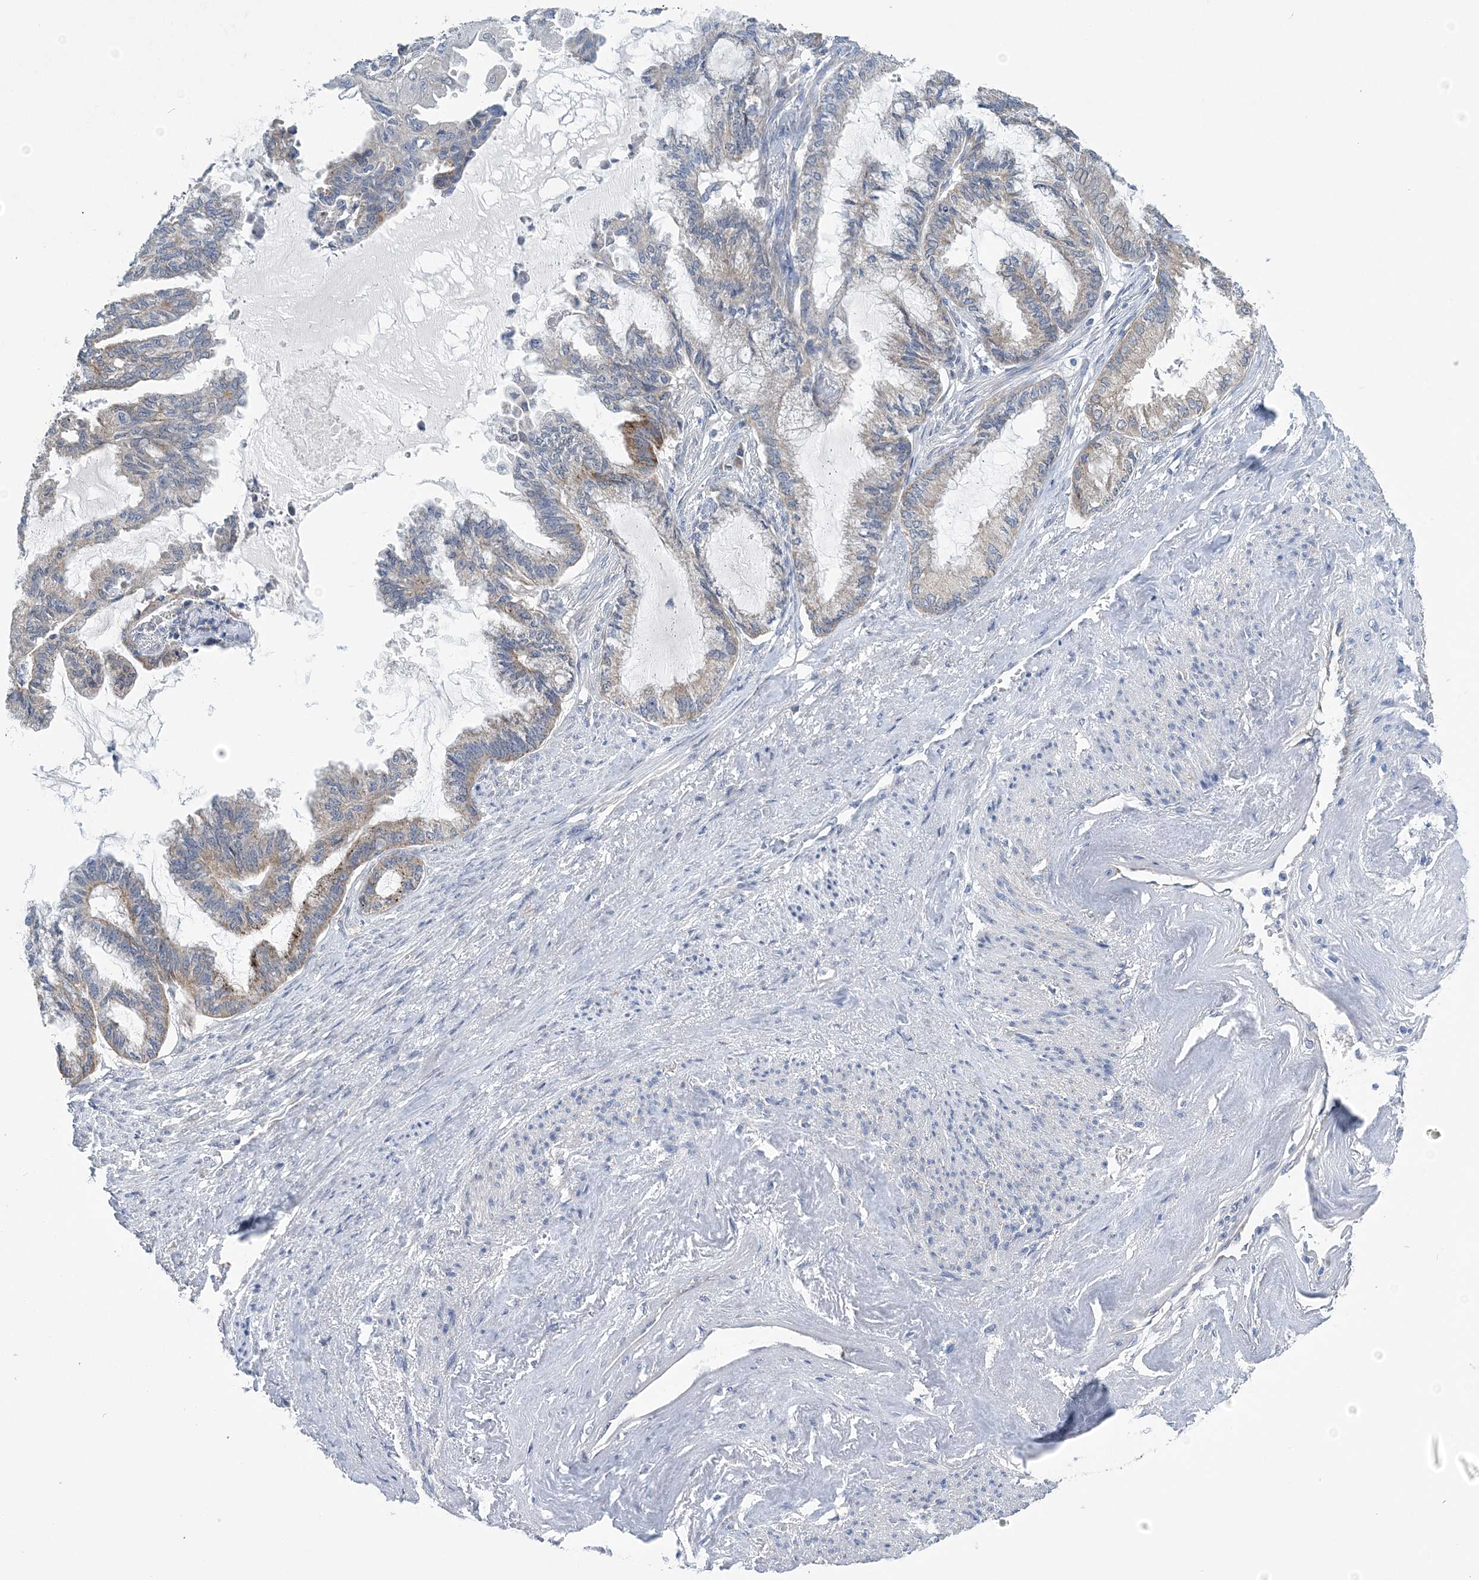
{"staining": {"intensity": "moderate", "quantity": "<25%", "location": "cytoplasmic/membranous"}, "tissue": "endometrial cancer", "cell_type": "Tumor cells", "image_type": "cancer", "snomed": [{"axis": "morphology", "description": "Adenocarcinoma, NOS"}, {"axis": "topography", "description": "Endometrium"}], "caption": "Protein staining of endometrial cancer tissue exhibits moderate cytoplasmic/membranous staining in approximately <25% of tumor cells. The staining is performed using DAB brown chromogen to label protein expression. The nuclei are counter-stained blue using hematoxylin.", "gene": "COPE", "patient": {"sex": "female", "age": 86}}